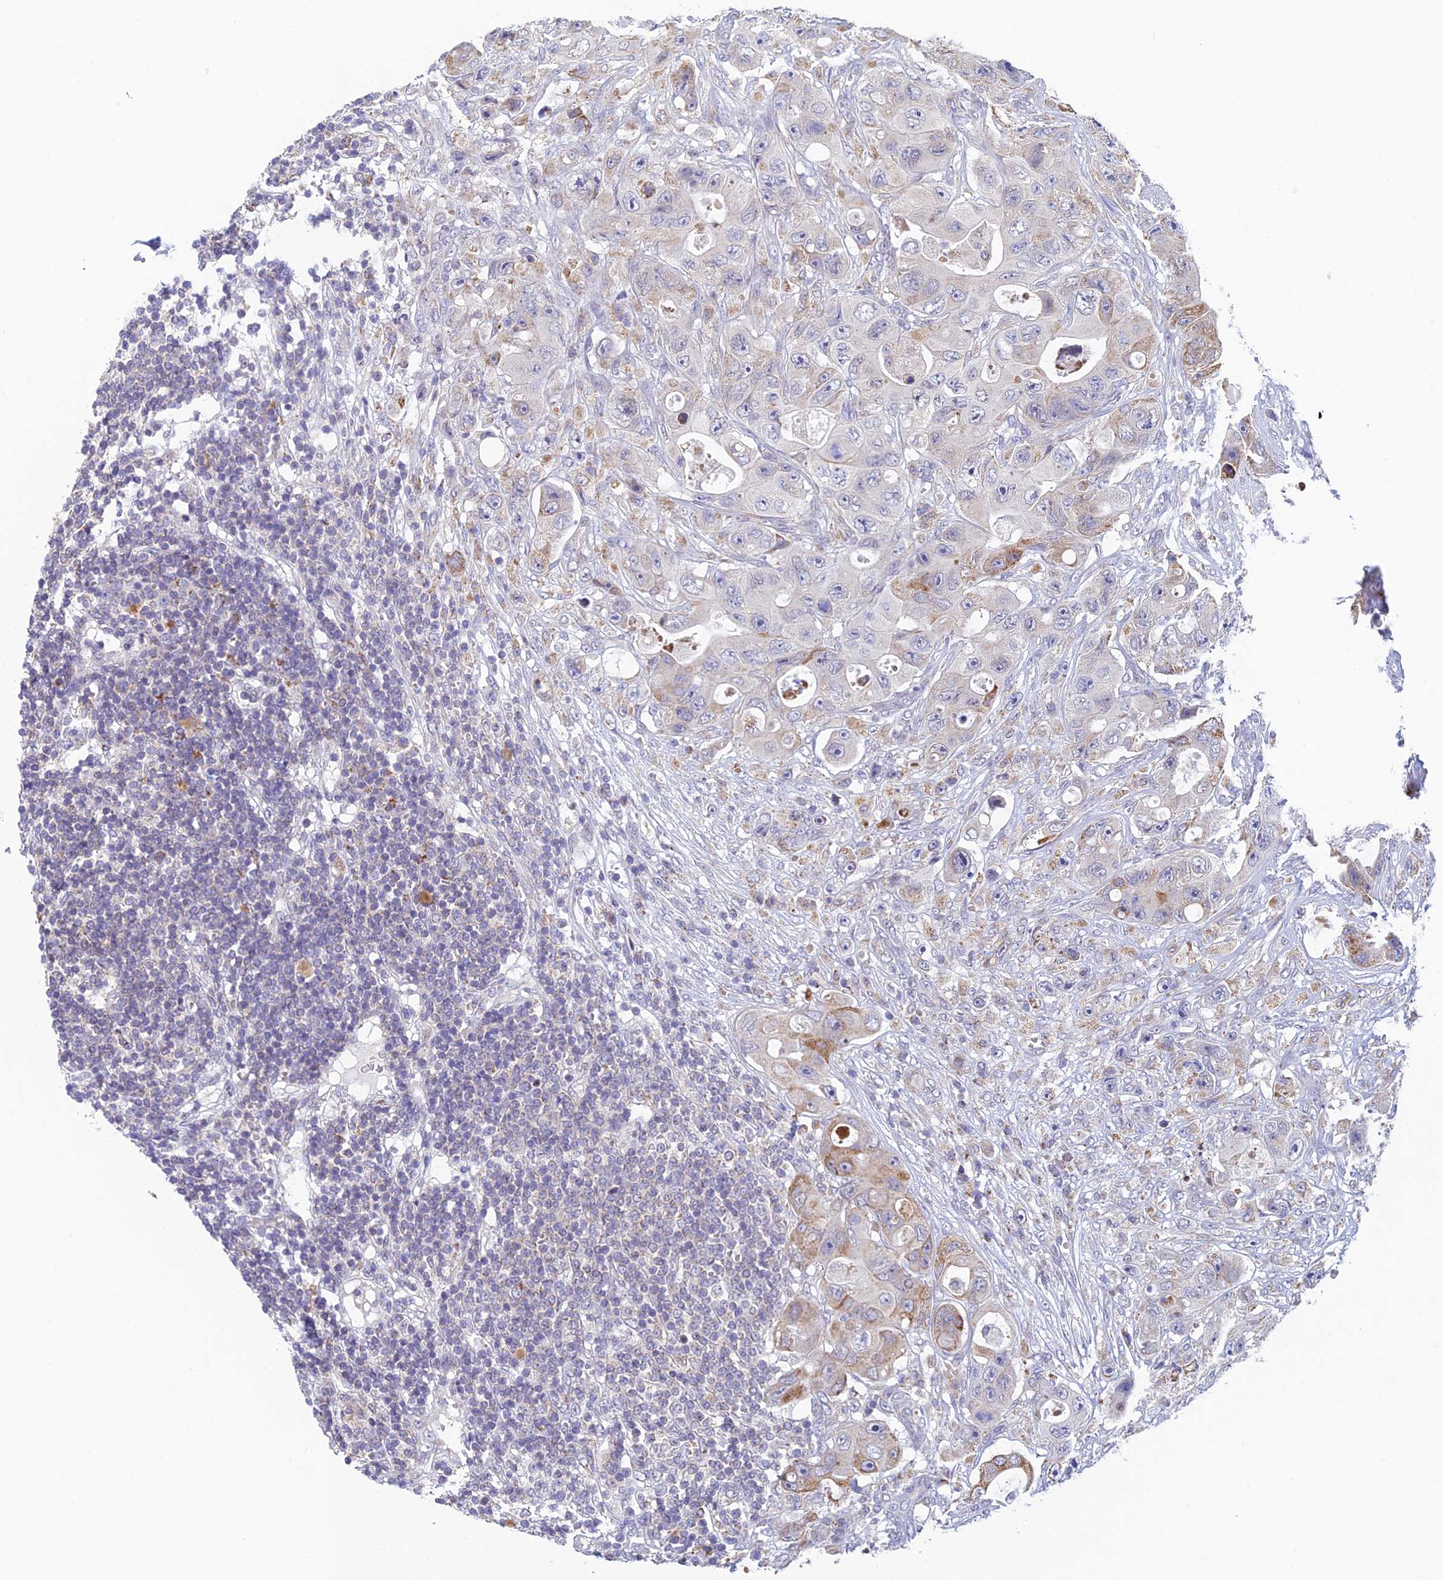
{"staining": {"intensity": "moderate", "quantity": "<25%", "location": "cytoplasmic/membranous"}, "tissue": "colorectal cancer", "cell_type": "Tumor cells", "image_type": "cancer", "snomed": [{"axis": "morphology", "description": "Adenocarcinoma, NOS"}, {"axis": "topography", "description": "Colon"}], "caption": "DAB (3,3'-diaminobenzidine) immunohistochemical staining of human colorectal cancer (adenocarcinoma) displays moderate cytoplasmic/membranous protein staining in about <25% of tumor cells.", "gene": "REXO5", "patient": {"sex": "female", "age": 46}}